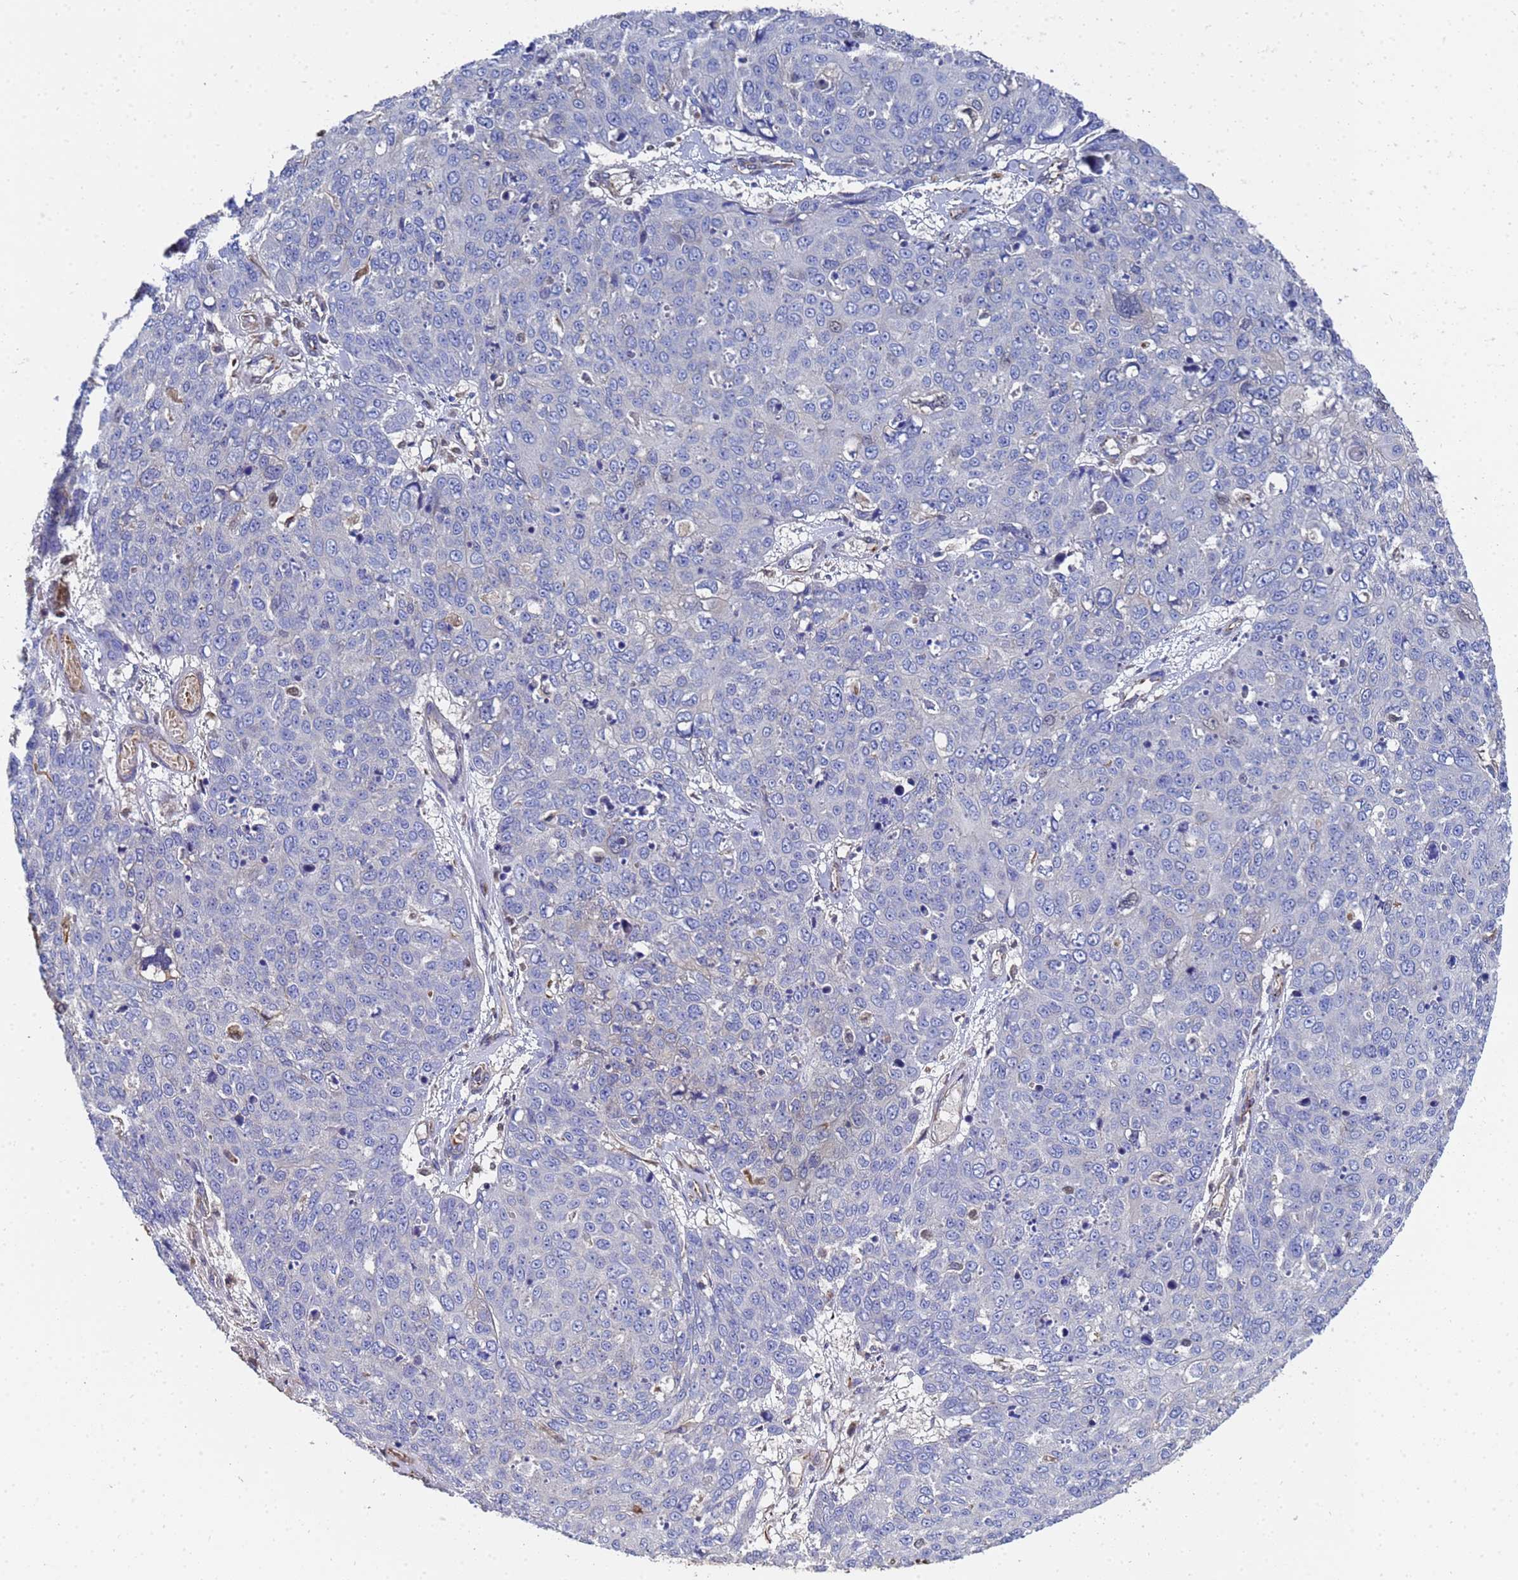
{"staining": {"intensity": "negative", "quantity": "none", "location": "none"}, "tissue": "skin cancer", "cell_type": "Tumor cells", "image_type": "cancer", "snomed": [{"axis": "morphology", "description": "Squamous cell carcinoma, NOS"}, {"axis": "topography", "description": "Skin"}], "caption": "This is an immunohistochemistry (IHC) photomicrograph of human skin squamous cell carcinoma. There is no staining in tumor cells.", "gene": "SYT13", "patient": {"sex": "male", "age": 71}}